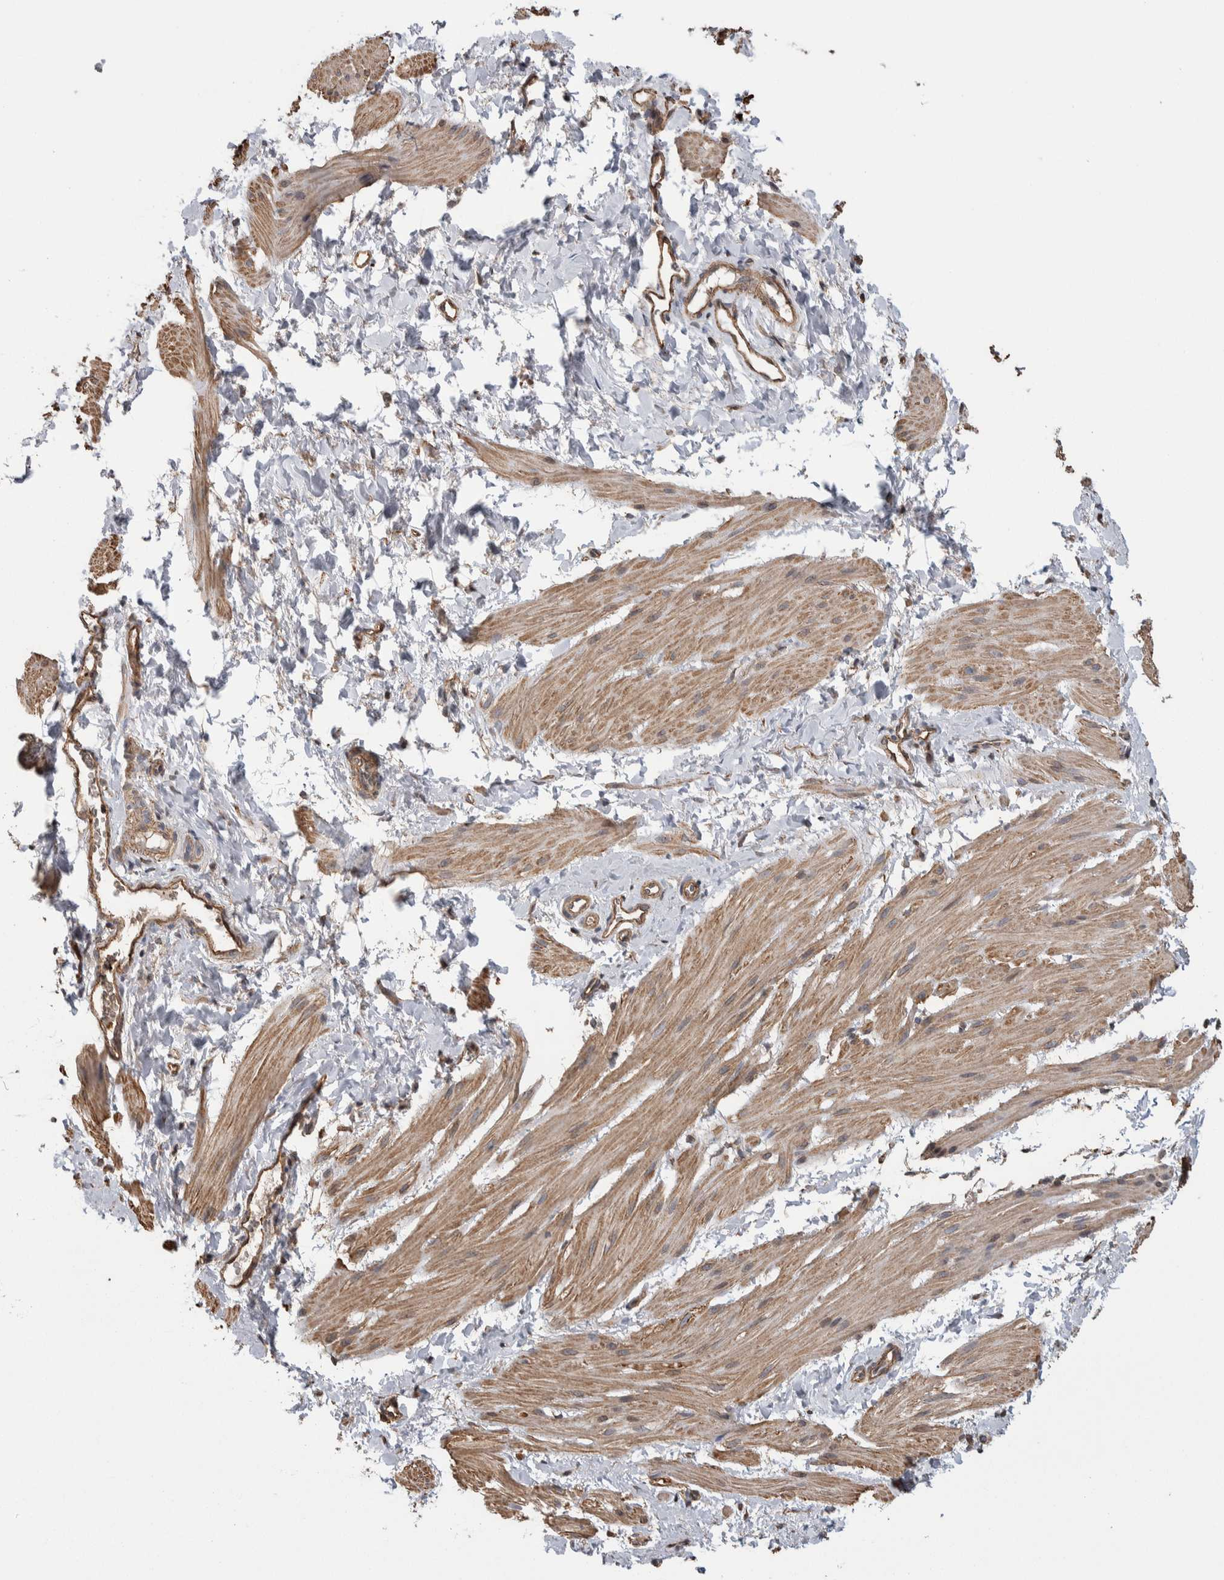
{"staining": {"intensity": "weak", "quantity": ">75%", "location": "cytoplasmic/membranous"}, "tissue": "smooth muscle", "cell_type": "Smooth muscle cells", "image_type": "normal", "snomed": [{"axis": "morphology", "description": "Normal tissue, NOS"}, {"axis": "topography", "description": "Smooth muscle"}], "caption": "This photomicrograph displays immunohistochemistry (IHC) staining of benign human smooth muscle, with low weak cytoplasmic/membranous staining in approximately >75% of smooth muscle cells.", "gene": "ENPP2", "patient": {"sex": "male", "age": 16}}